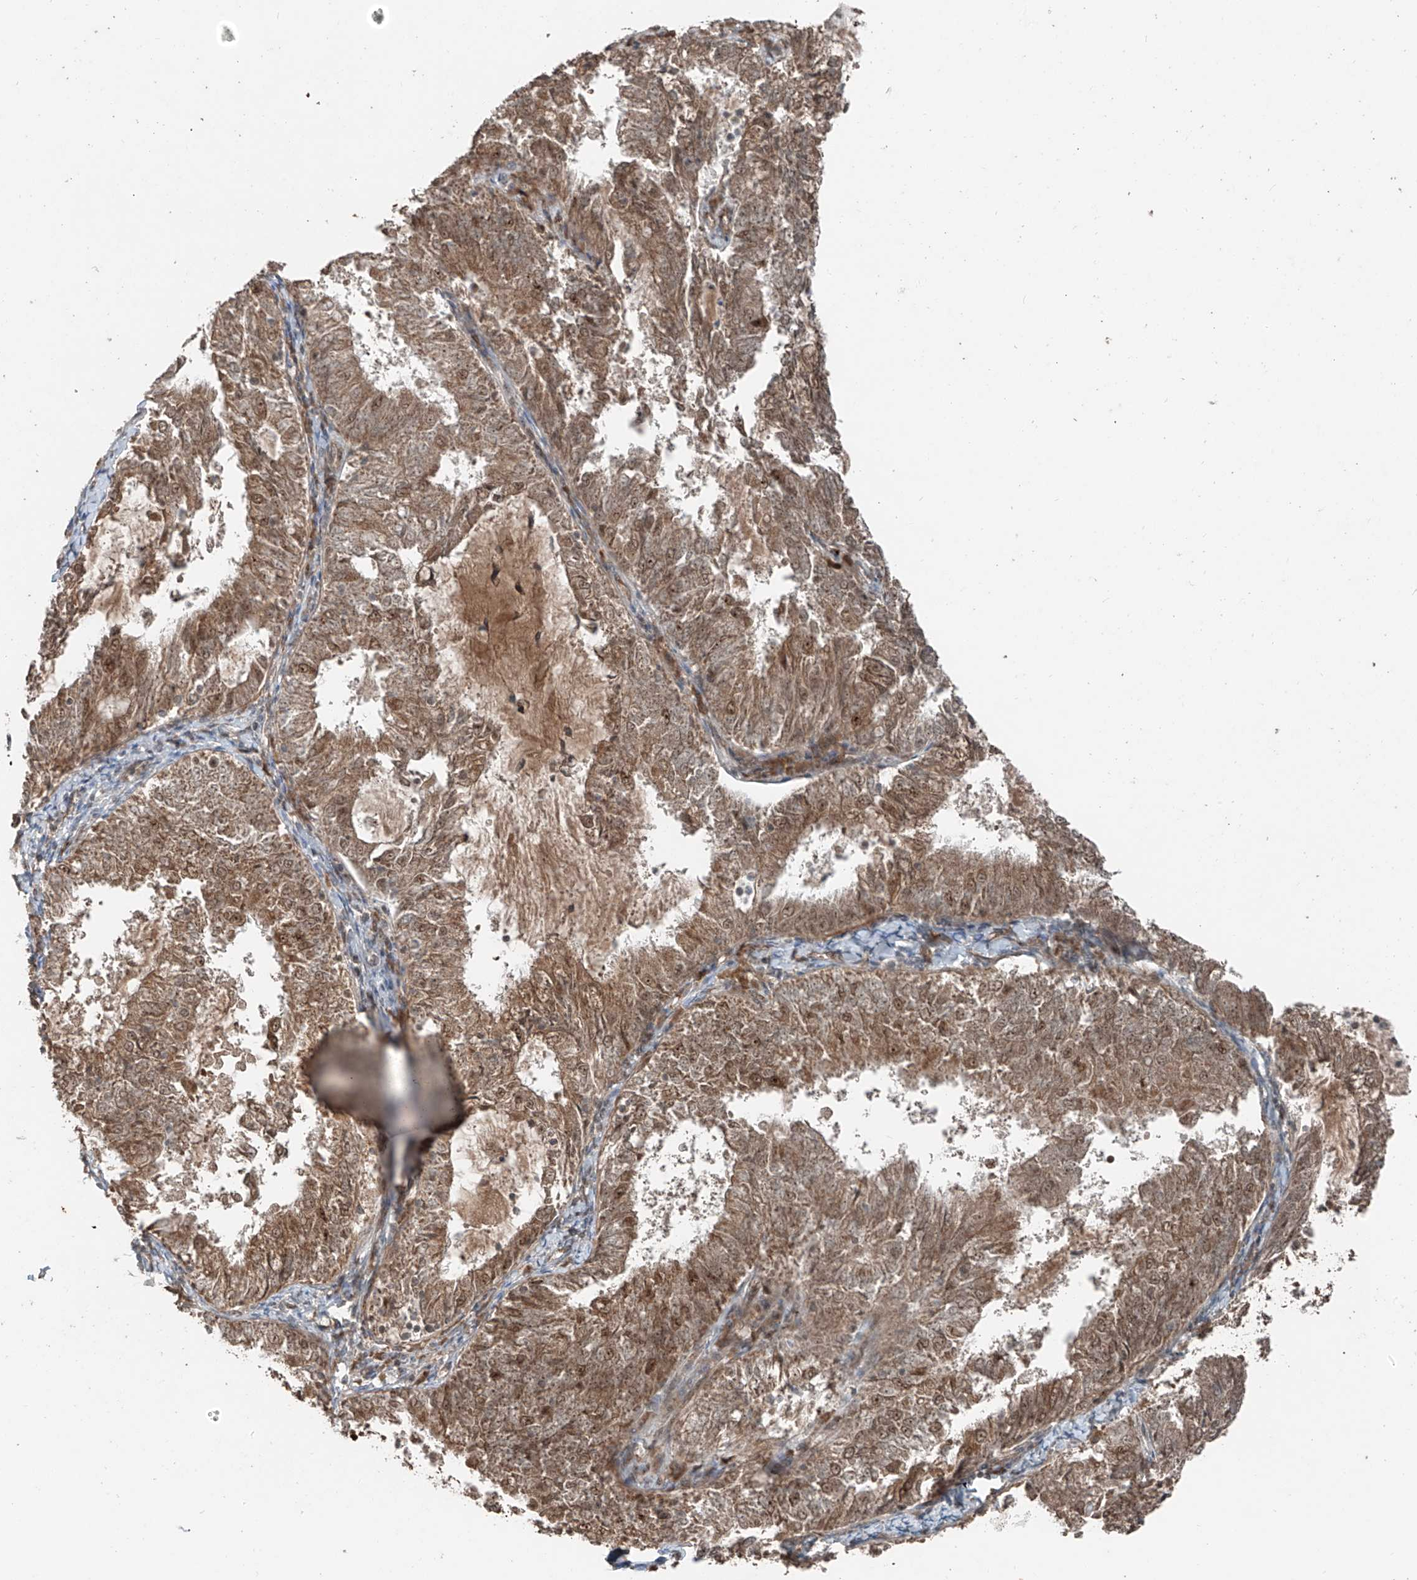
{"staining": {"intensity": "moderate", "quantity": ">75%", "location": "cytoplasmic/membranous"}, "tissue": "endometrial cancer", "cell_type": "Tumor cells", "image_type": "cancer", "snomed": [{"axis": "morphology", "description": "Adenocarcinoma, NOS"}, {"axis": "topography", "description": "Endometrium"}], "caption": "Immunohistochemistry (IHC) staining of endometrial cancer, which displays medium levels of moderate cytoplasmic/membranous expression in approximately >75% of tumor cells indicating moderate cytoplasmic/membranous protein positivity. The staining was performed using DAB (brown) for protein detection and nuclei were counterstained in hematoxylin (blue).", "gene": "ZNF620", "patient": {"sex": "female", "age": 57}}